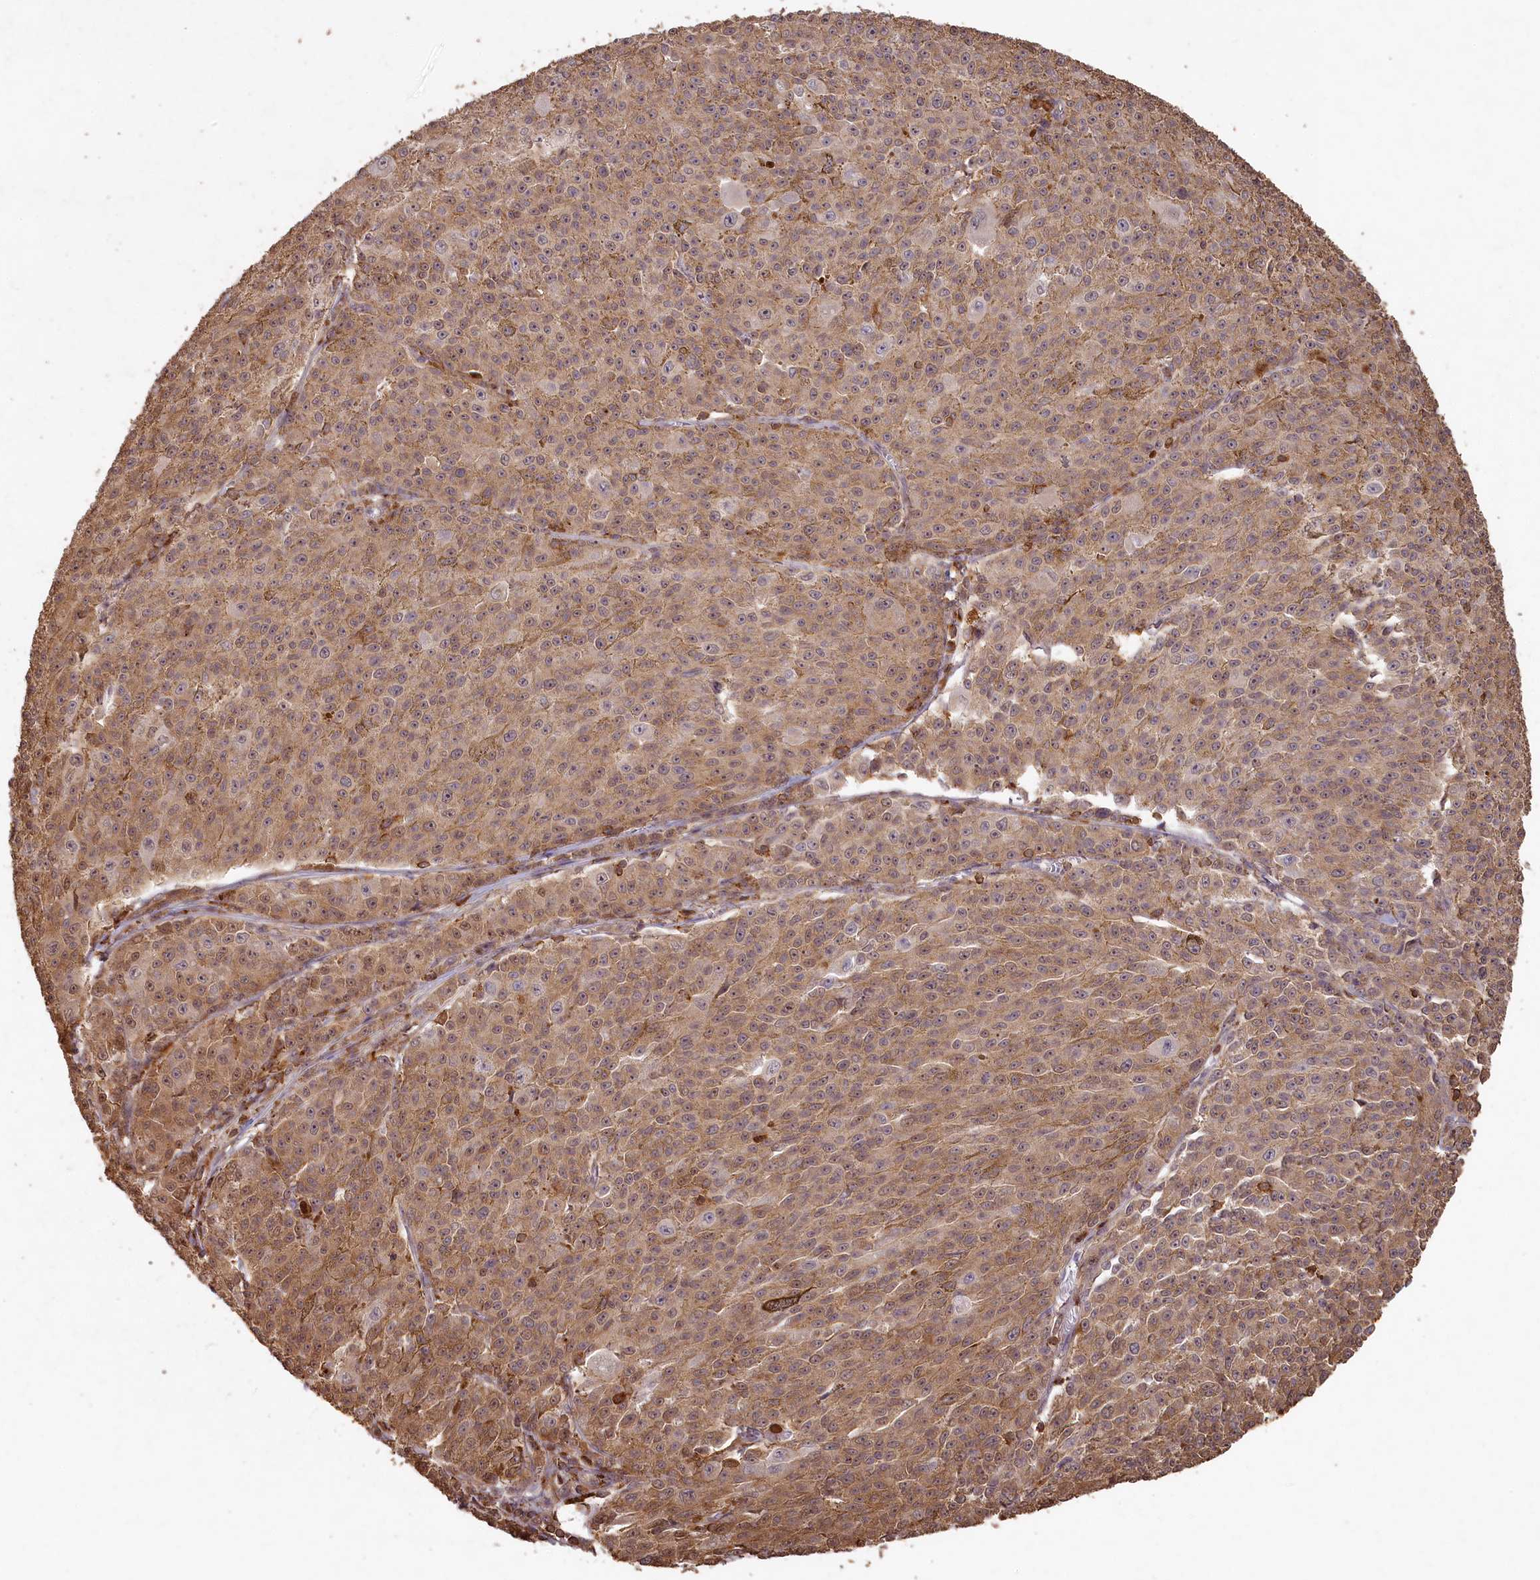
{"staining": {"intensity": "moderate", "quantity": ">75%", "location": "cytoplasmic/membranous"}, "tissue": "melanoma", "cell_type": "Tumor cells", "image_type": "cancer", "snomed": [{"axis": "morphology", "description": "Malignant melanoma, NOS"}, {"axis": "topography", "description": "Skin"}], "caption": "Human melanoma stained for a protein (brown) shows moderate cytoplasmic/membranous positive expression in about >75% of tumor cells.", "gene": "MADD", "patient": {"sex": "female", "age": 52}}